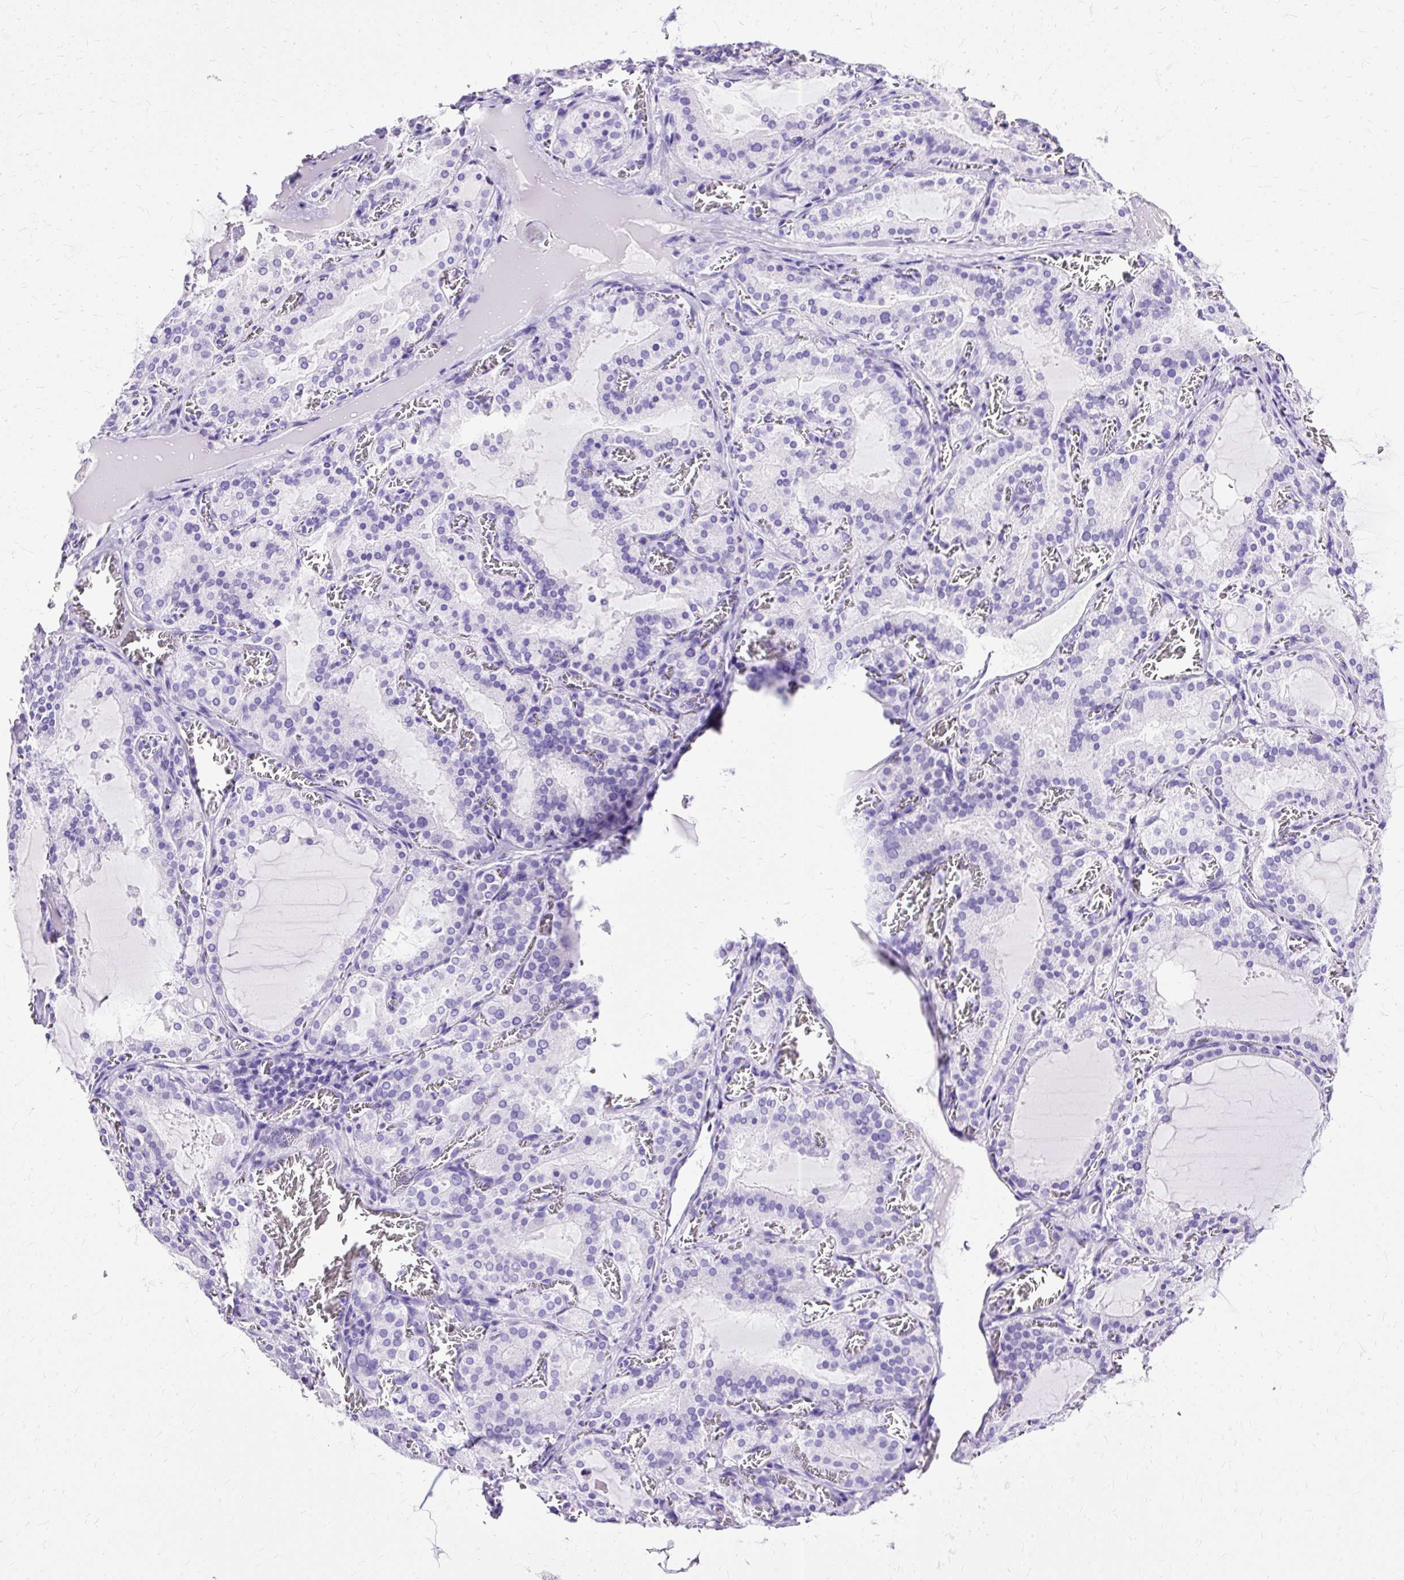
{"staining": {"intensity": "negative", "quantity": "none", "location": "none"}, "tissue": "thyroid gland", "cell_type": "Glandular cells", "image_type": "normal", "snomed": [{"axis": "morphology", "description": "Normal tissue, NOS"}, {"axis": "topography", "description": "Thyroid gland"}], "caption": "Immunohistochemical staining of benign thyroid gland exhibits no significant positivity in glandular cells.", "gene": "SLC8A2", "patient": {"sex": "female", "age": 30}}